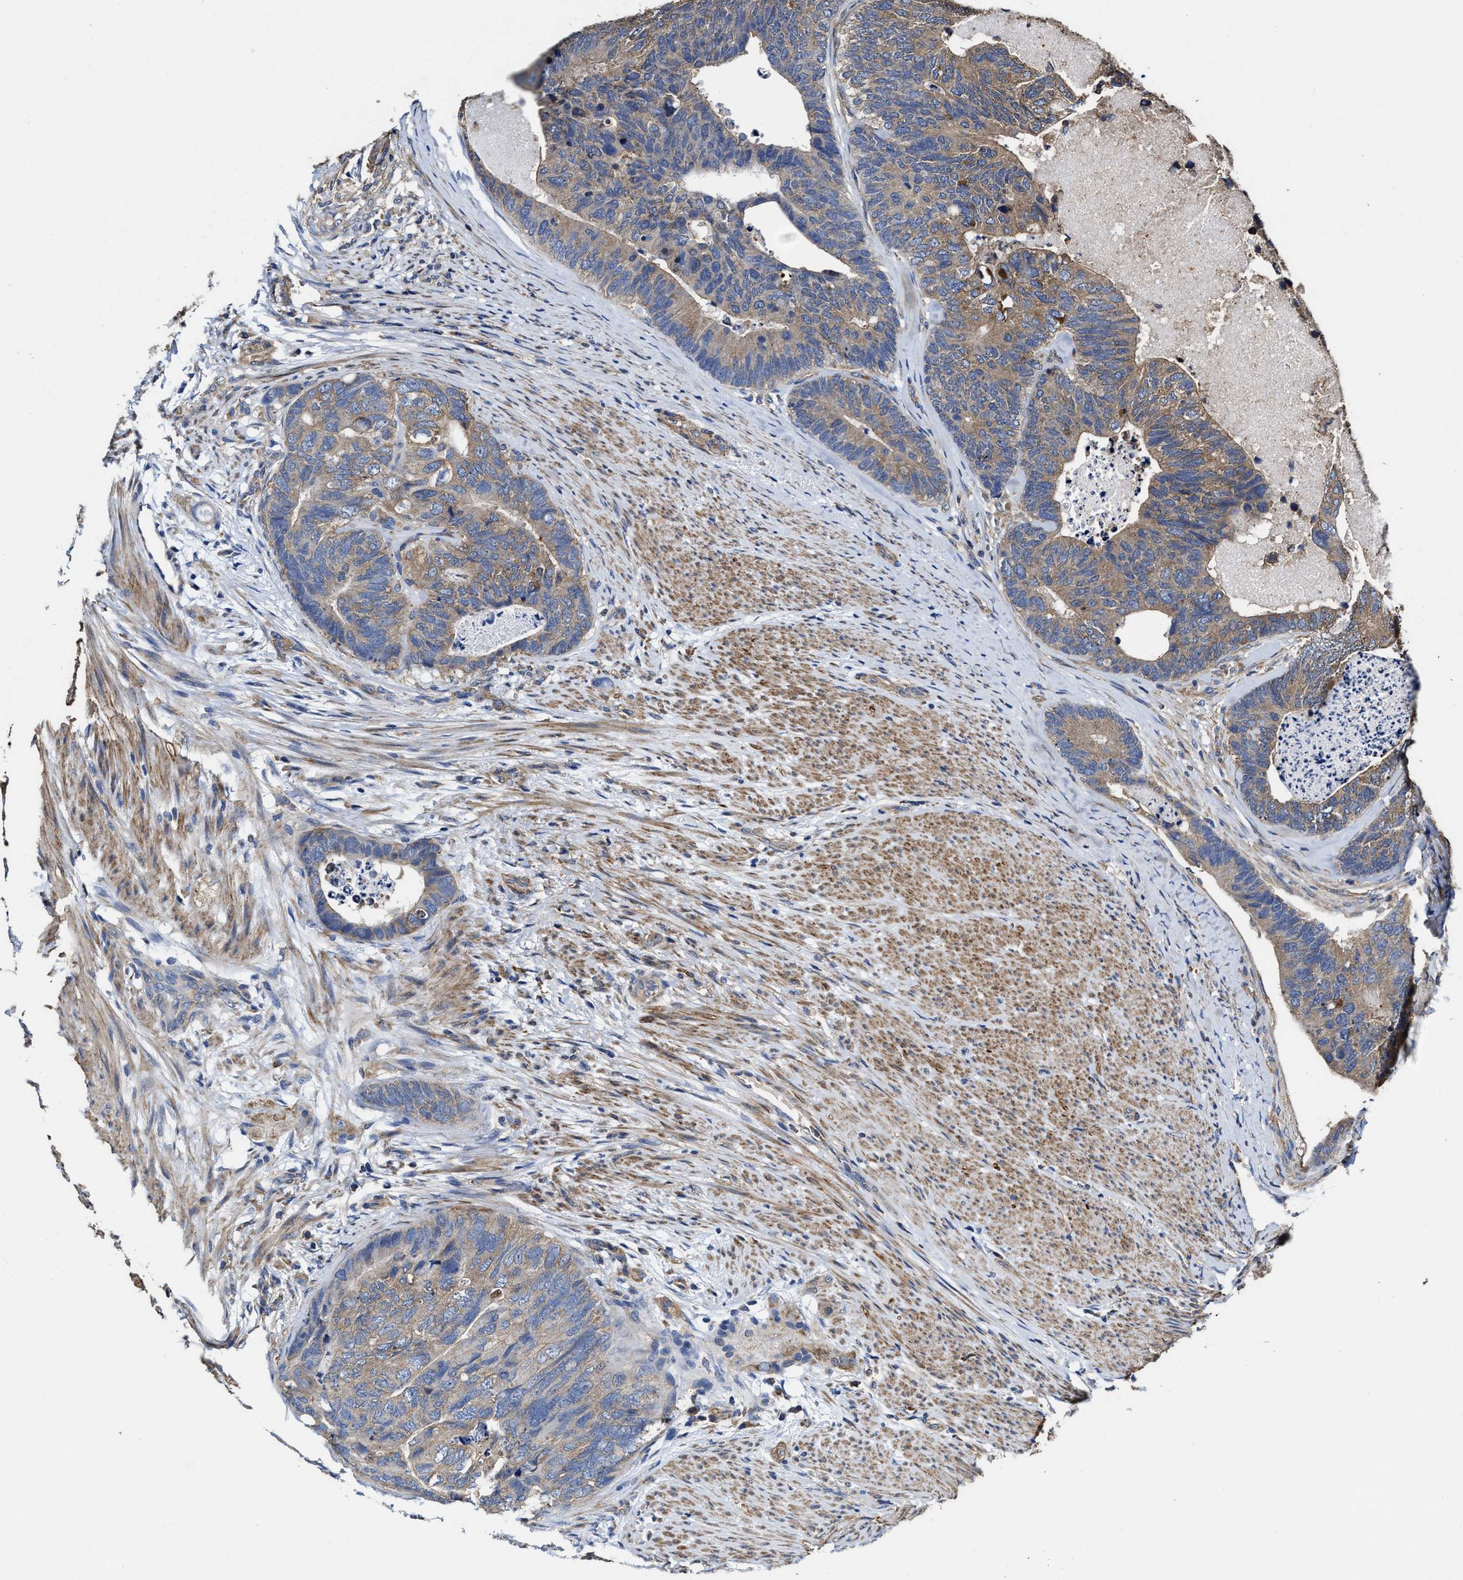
{"staining": {"intensity": "strong", "quantity": "<25%", "location": "cytoplasmic/membranous"}, "tissue": "colorectal cancer", "cell_type": "Tumor cells", "image_type": "cancer", "snomed": [{"axis": "morphology", "description": "Adenocarcinoma, NOS"}, {"axis": "topography", "description": "Colon"}], "caption": "Immunohistochemistry (DAB (3,3'-diaminobenzidine)) staining of human adenocarcinoma (colorectal) exhibits strong cytoplasmic/membranous protein expression in about <25% of tumor cells.", "gene": "SFXN4", "patient": {"sex": "female", "age": 67}}